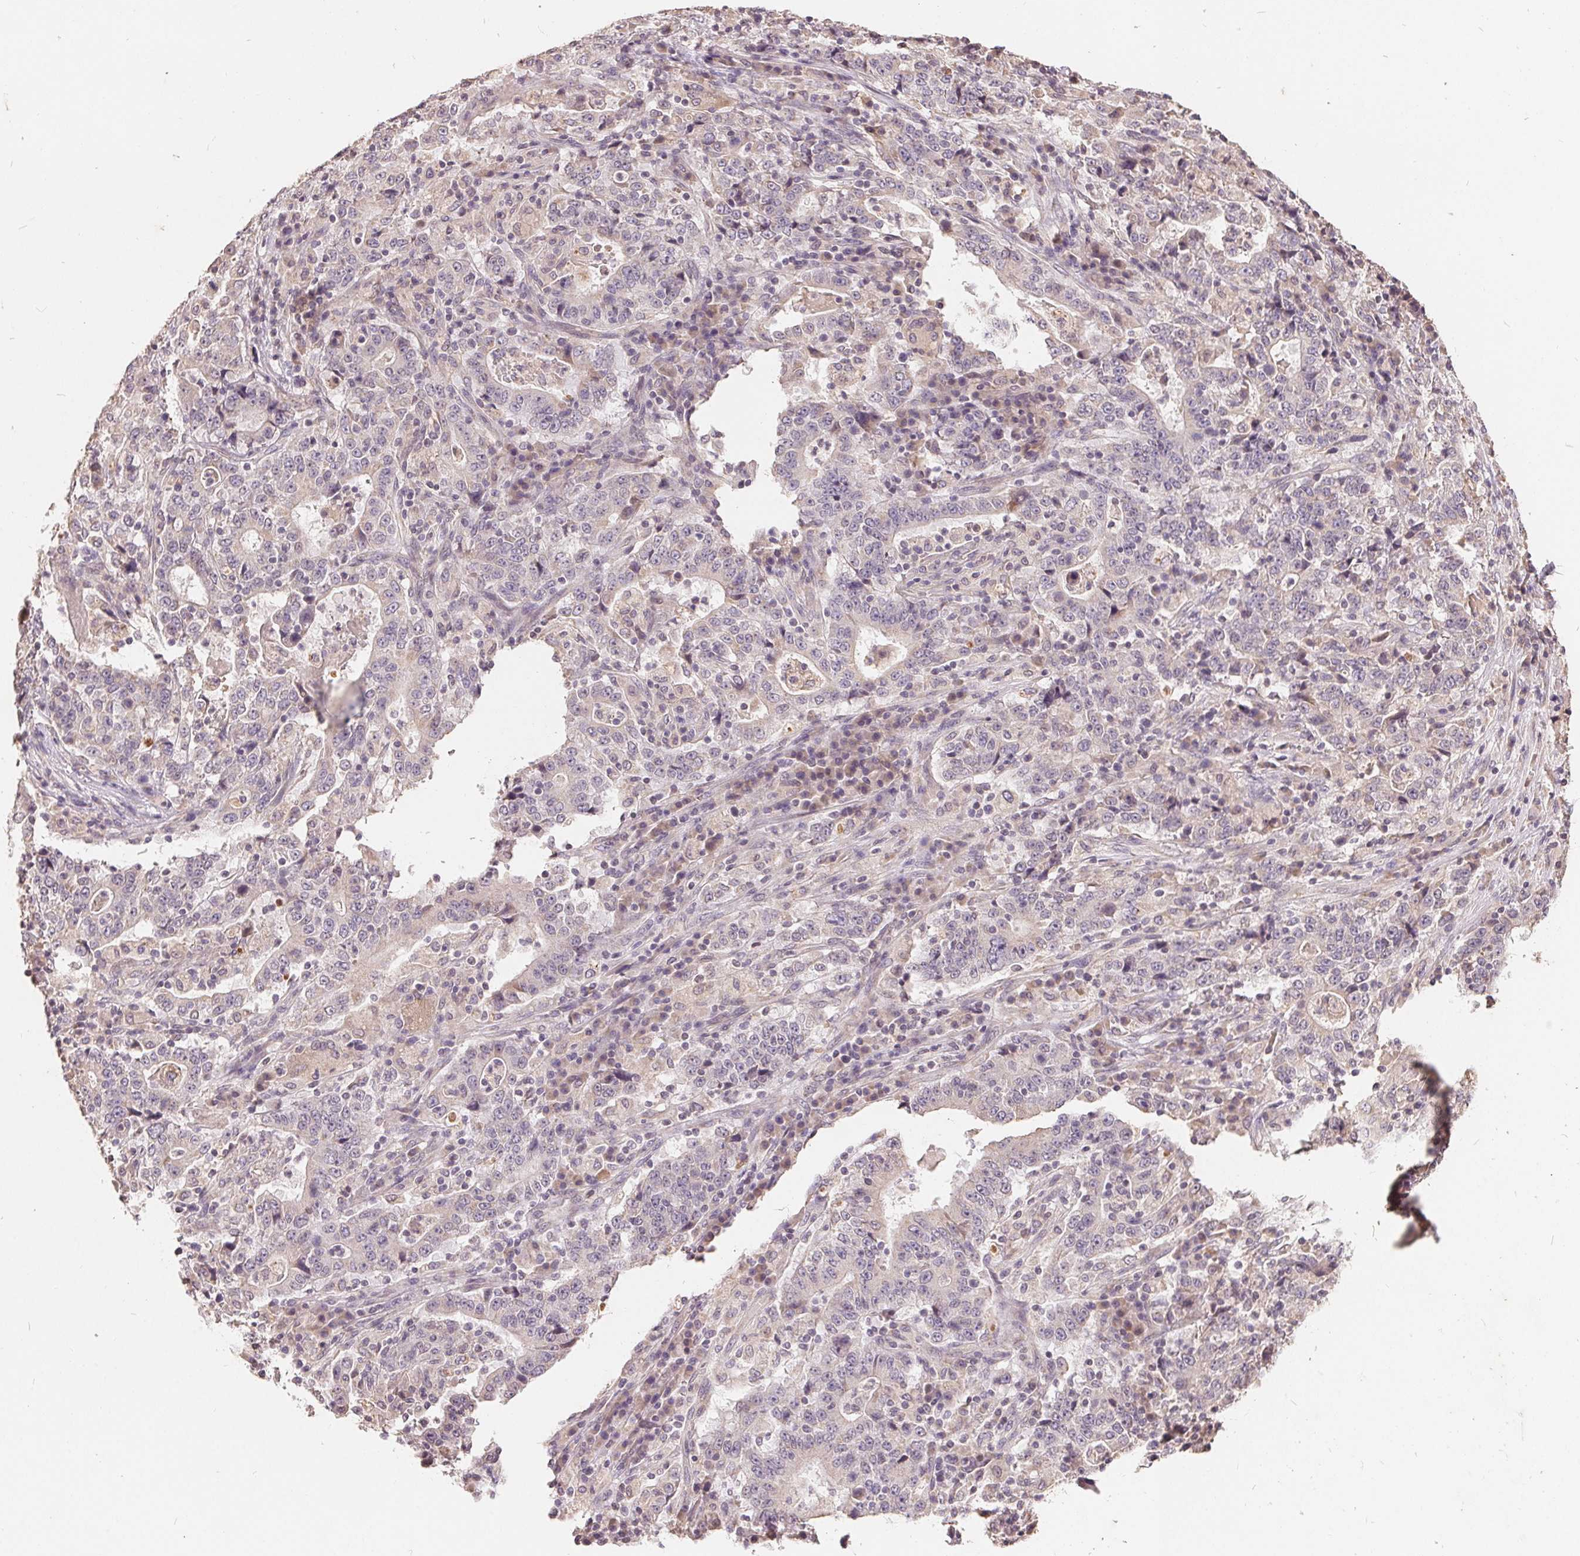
{"staining": {"intensity": "negative", "quantity": "none", "location": "none"}, "tissue": "stomach cancer", "cell_type": "Tumor cells", "image_type": "cancer", "snomed": [{"axis": "morphology", "description": "Normal tissue, NOS"}, {"axis": "morphology", "description": "Adenocarcinoma, NOS"}, {"axis": "topography", "description": "Stomach, upper"}, {"axis": "topography", "description": "Stomach"}], "caption": "Image shows no significant protein staining in tumor cells of stomach adenocarcinoma.", "gene": "CDIPT", "patient": {"sex": "male", "age": 59}}